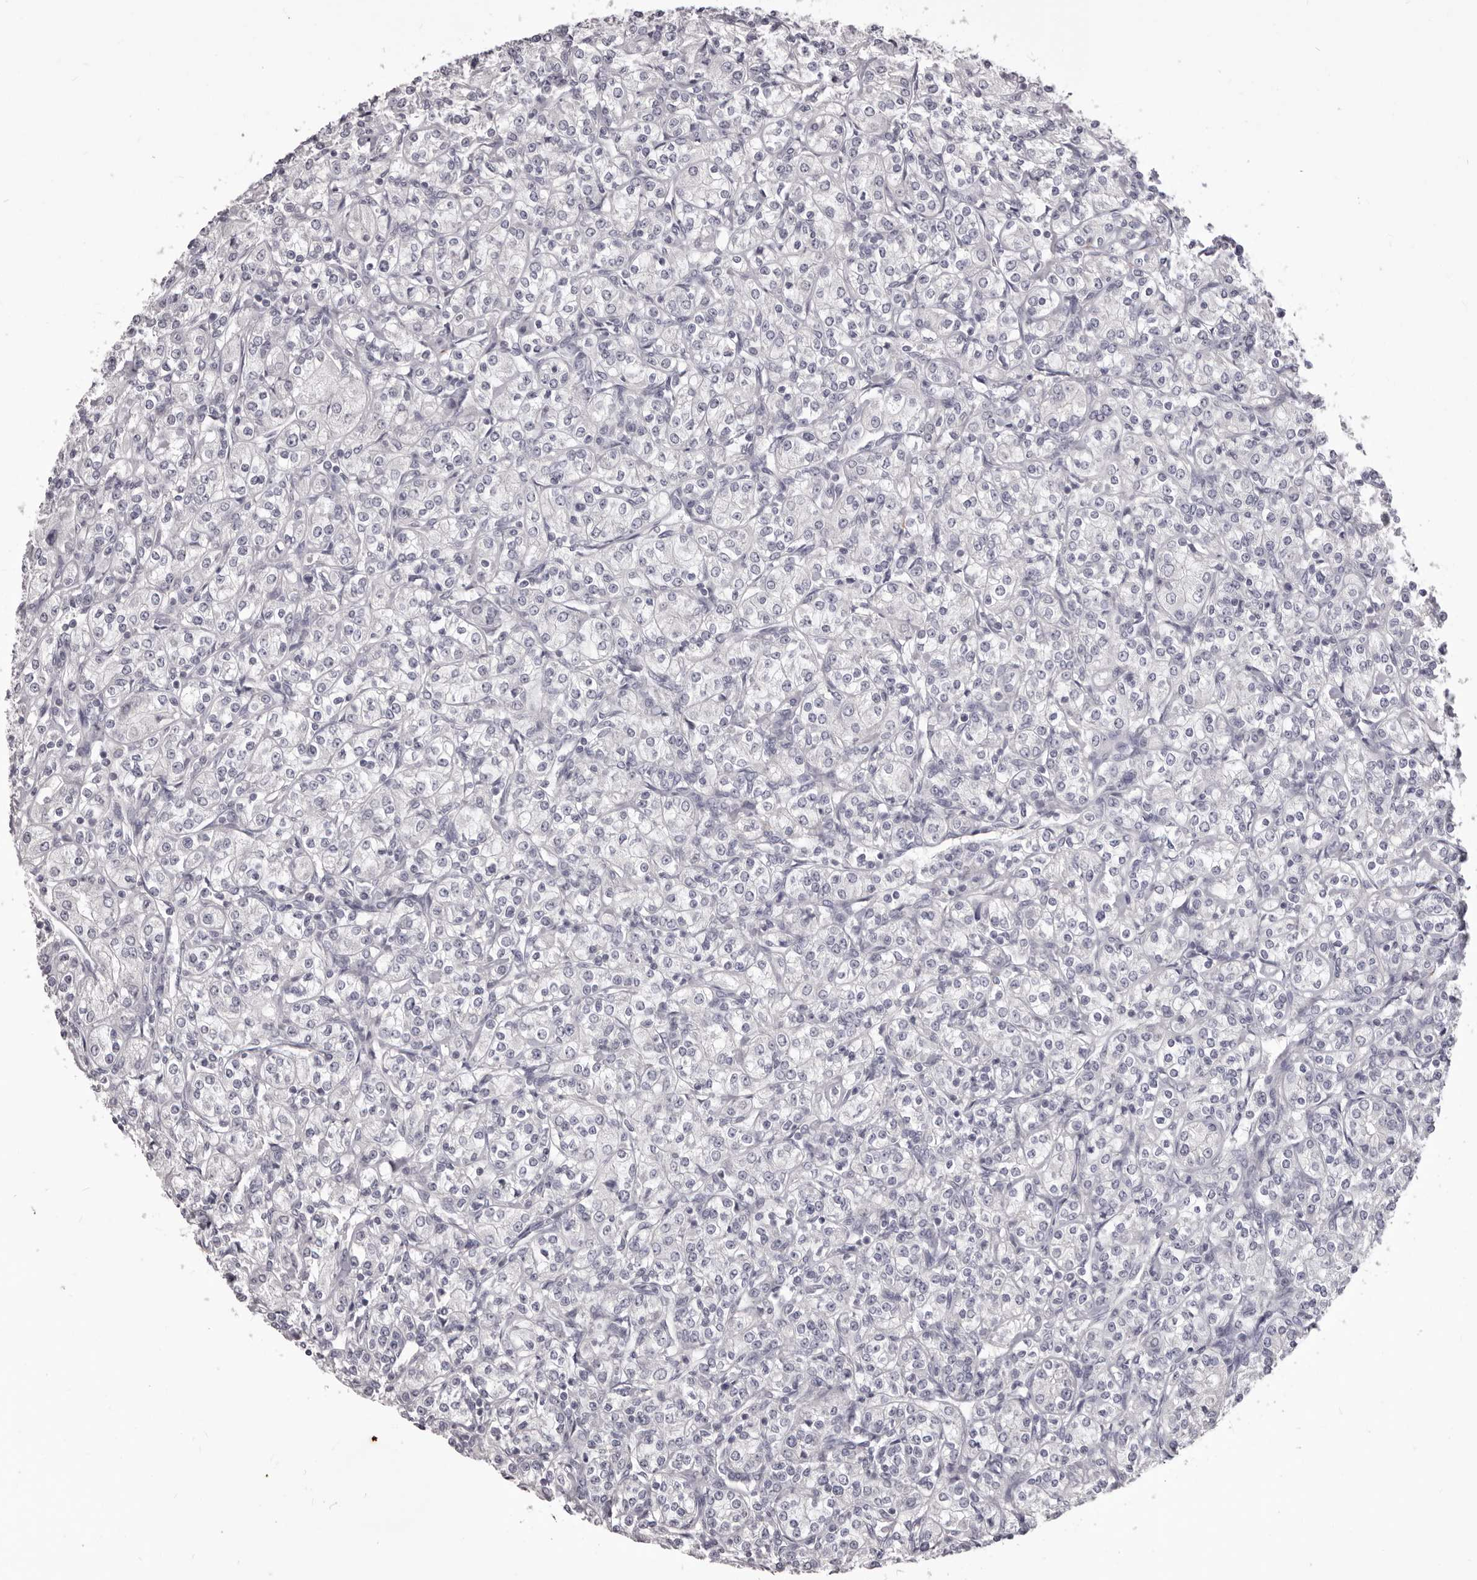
{"staining": {"intensity": "negative", "quantity": "none", "location": "none"}, "tissue": "renal cancer", "cell_type": "Tumor cells", "image_type": "cancer", "snomed": [{"axis": "morphology", "description": "Adenocarcinoma, NOS"}, {"axis": "topography", "description": "Kidney"}], "caption": "A high-resolution photomicrograph shows IHC staining of renal cancer, which displays no significant expression in tumor cells.", "gene": "PRMT2", "patient": {"sex": "male", "age": 77}}